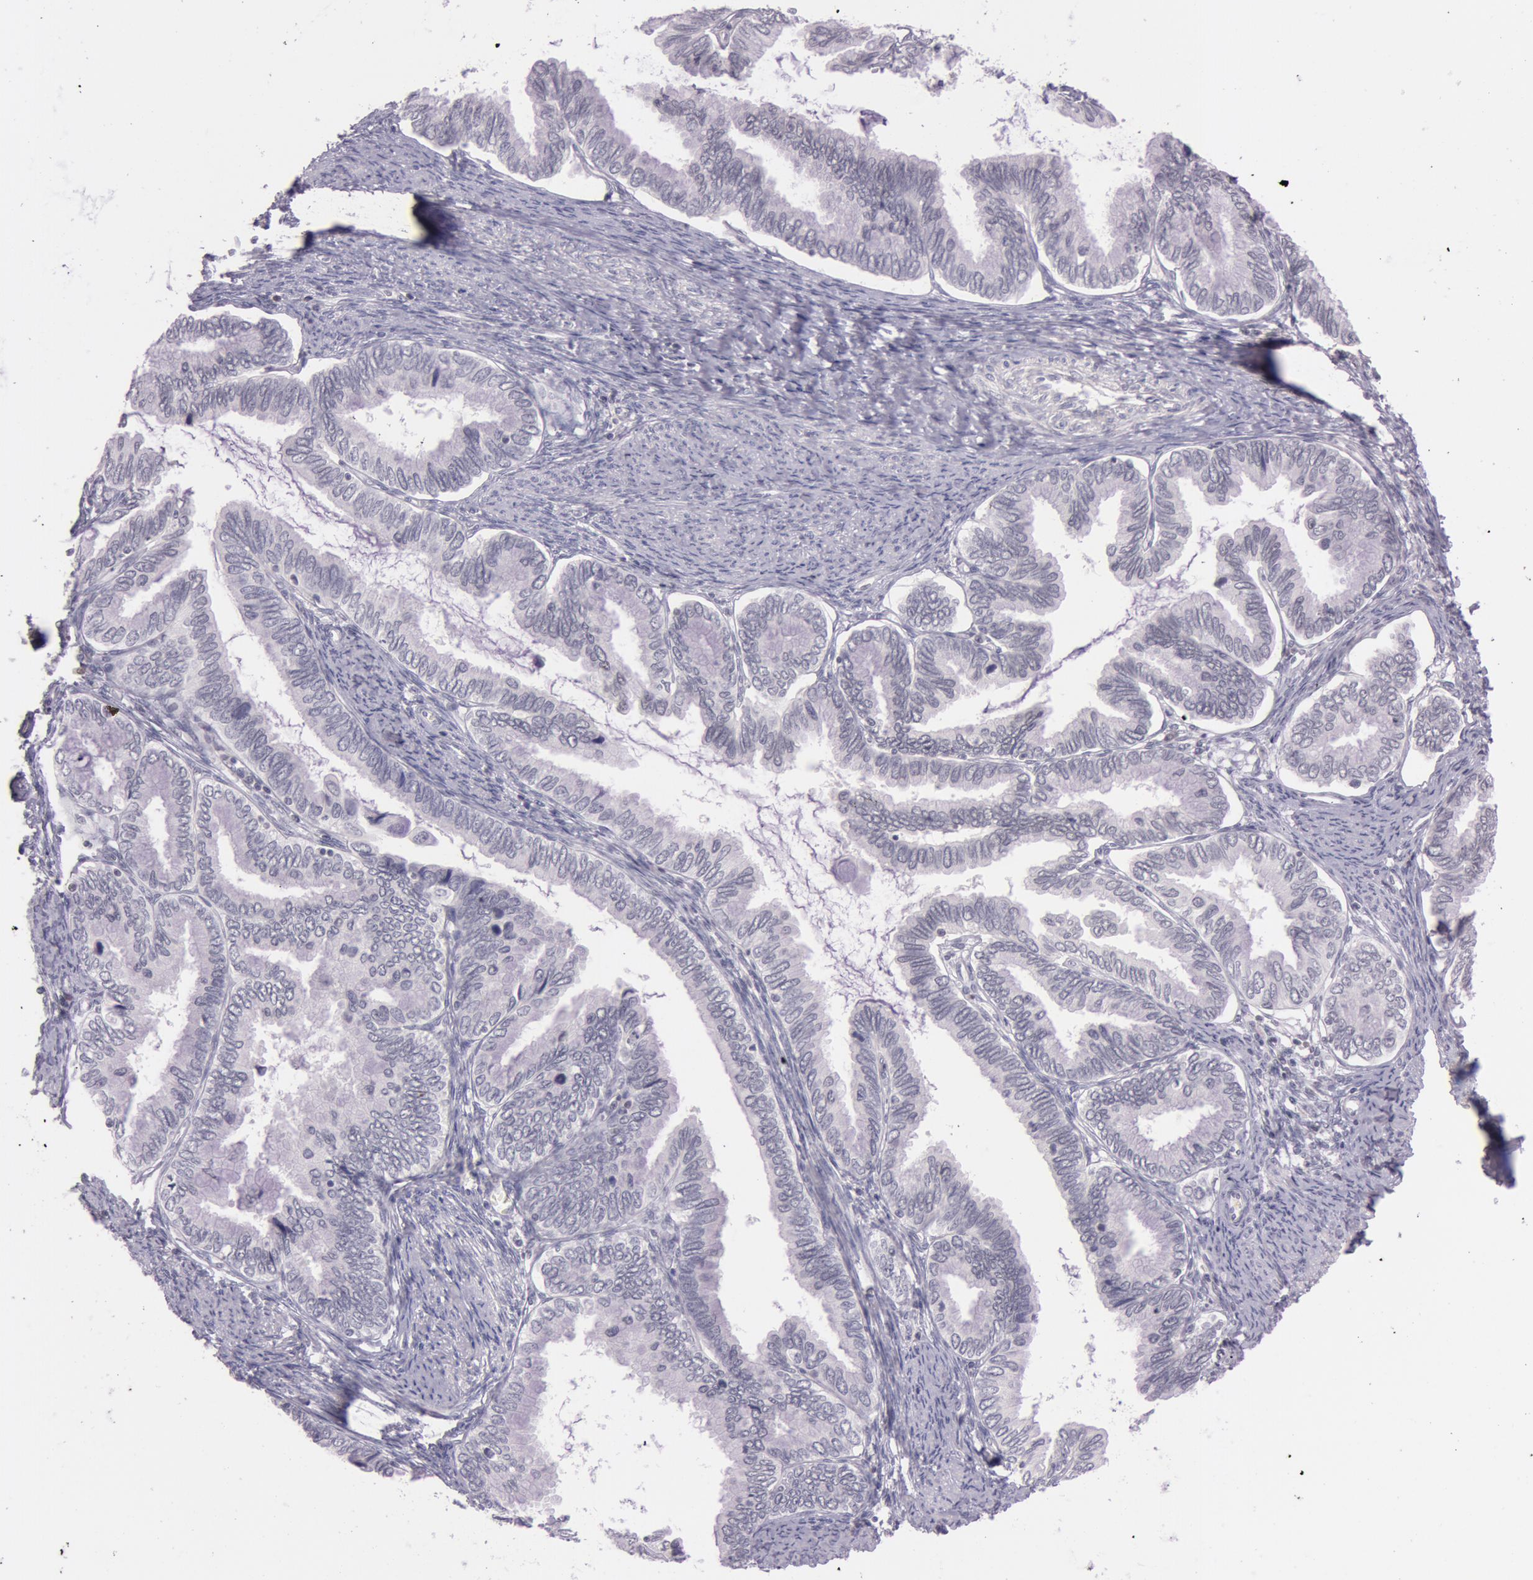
{"staining": {"intensity": "negative", "quantity": "none", "location": "none"}, "tissue": "cervical cancer", "cell_type": "Tumor cells", "image_type": "cancer", "snomed": [{"axis": "morphology", "description": "Adenocarcinoma, NOS"}, {"axis": "topography", "description": "Cervix"}], "caption": "The image exhibits no significant staining in tumor cells of adenocarcinoma (cervical).", "gene": "FBL", "patient": {"sex": "female", "age": 49}}